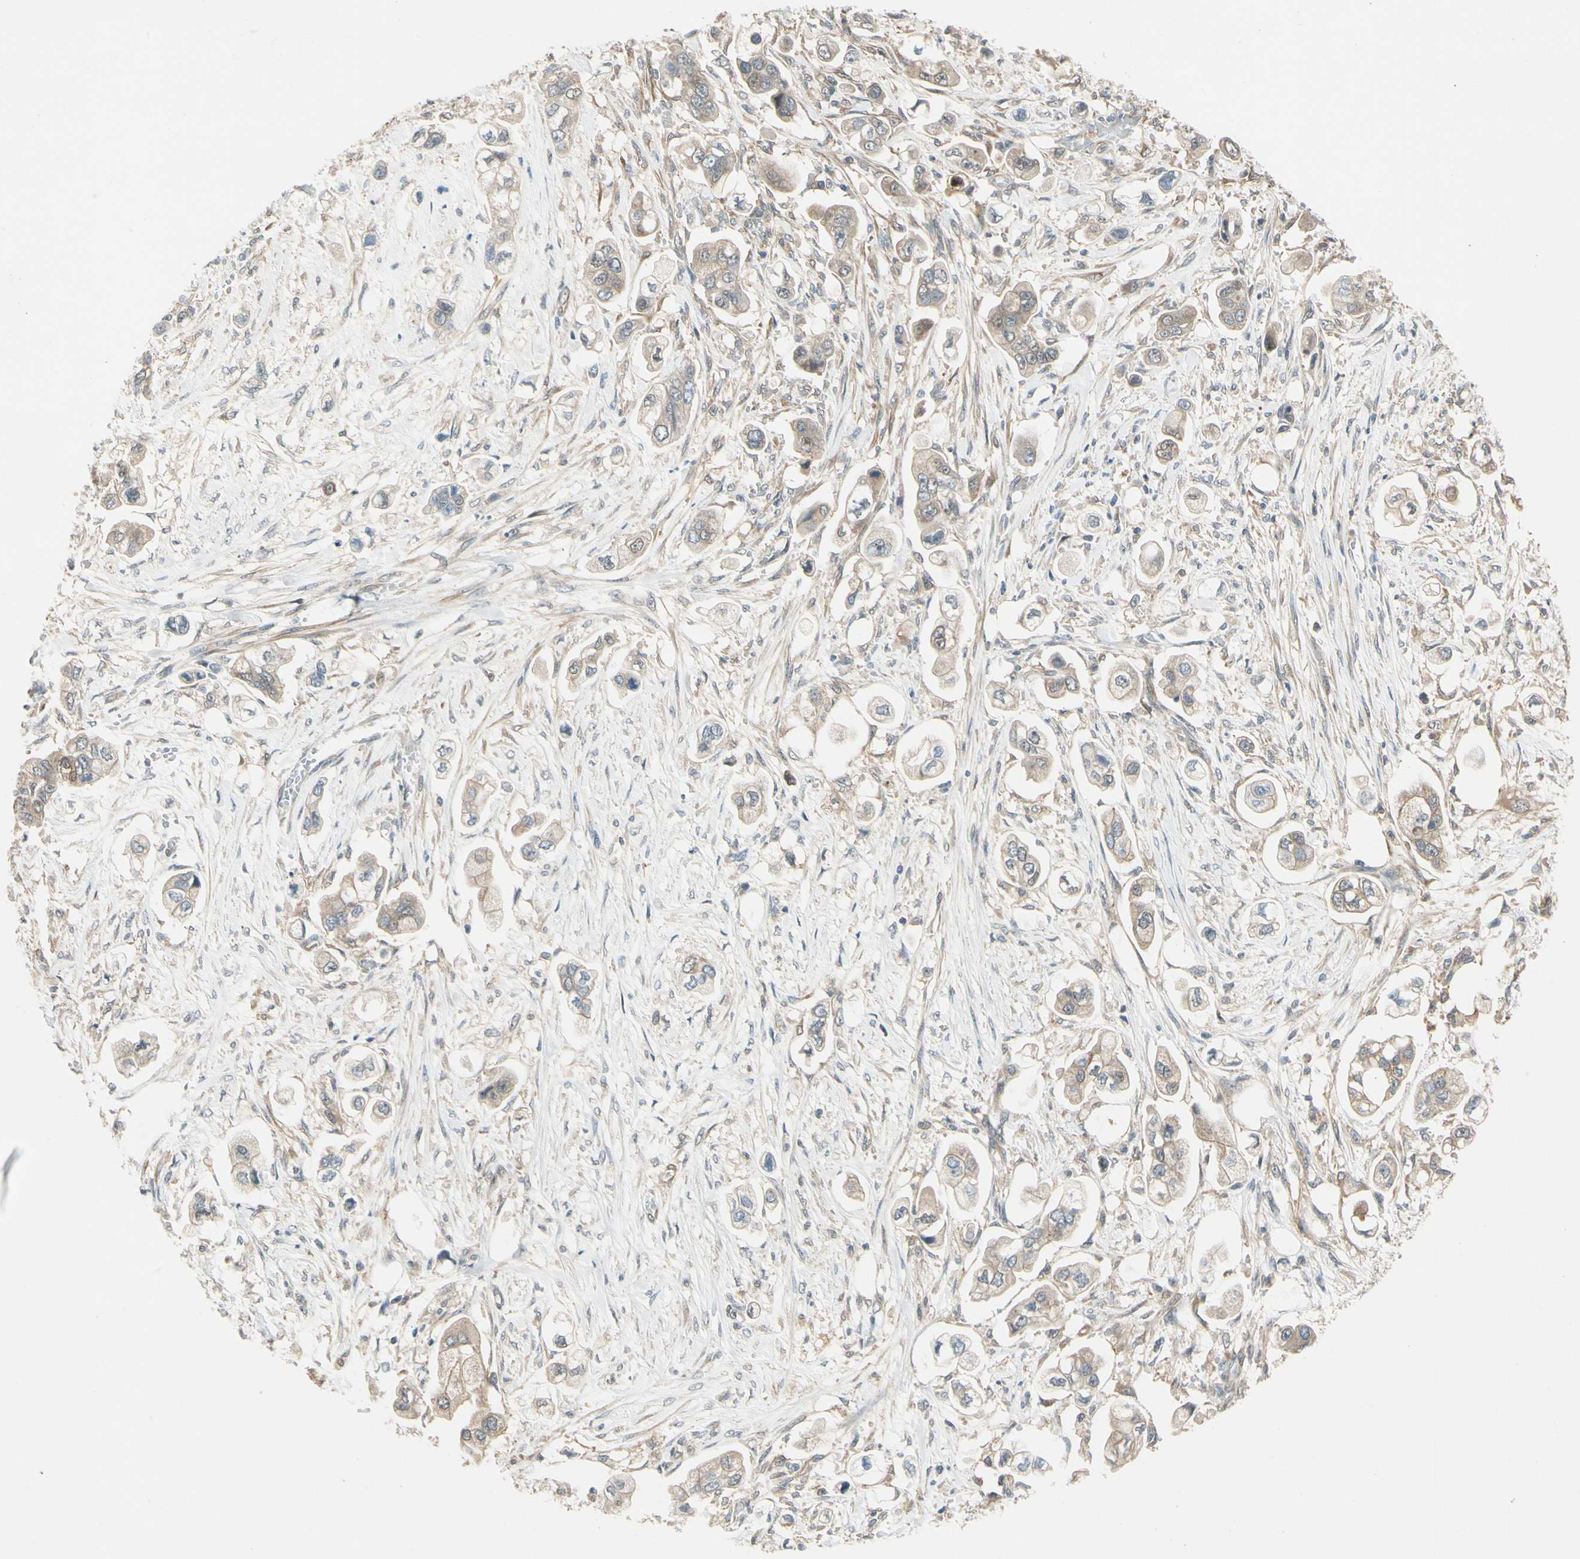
{"staining": {"intensity": "moderate", "quantity": ">75%", "location": "cytoplasmic/membranous"}, "tissue": "stomach cancer", "cell_type": "Tumor cells", "image_type": "cancer", "snomed": [{"axis": "morphology", "description": "Adenocarcinoma, NOS"}, {"axis": "topography", "description": "Stomach"}], "caption": "The image reveals staining of stomach cancer (adenocarcinoma), revealing moderate cytoplasmic/membranous protein positivity (brown color) within tumor cells.", "gene": "WIPI1", "patient": {"sex": "male", "age": 62}}